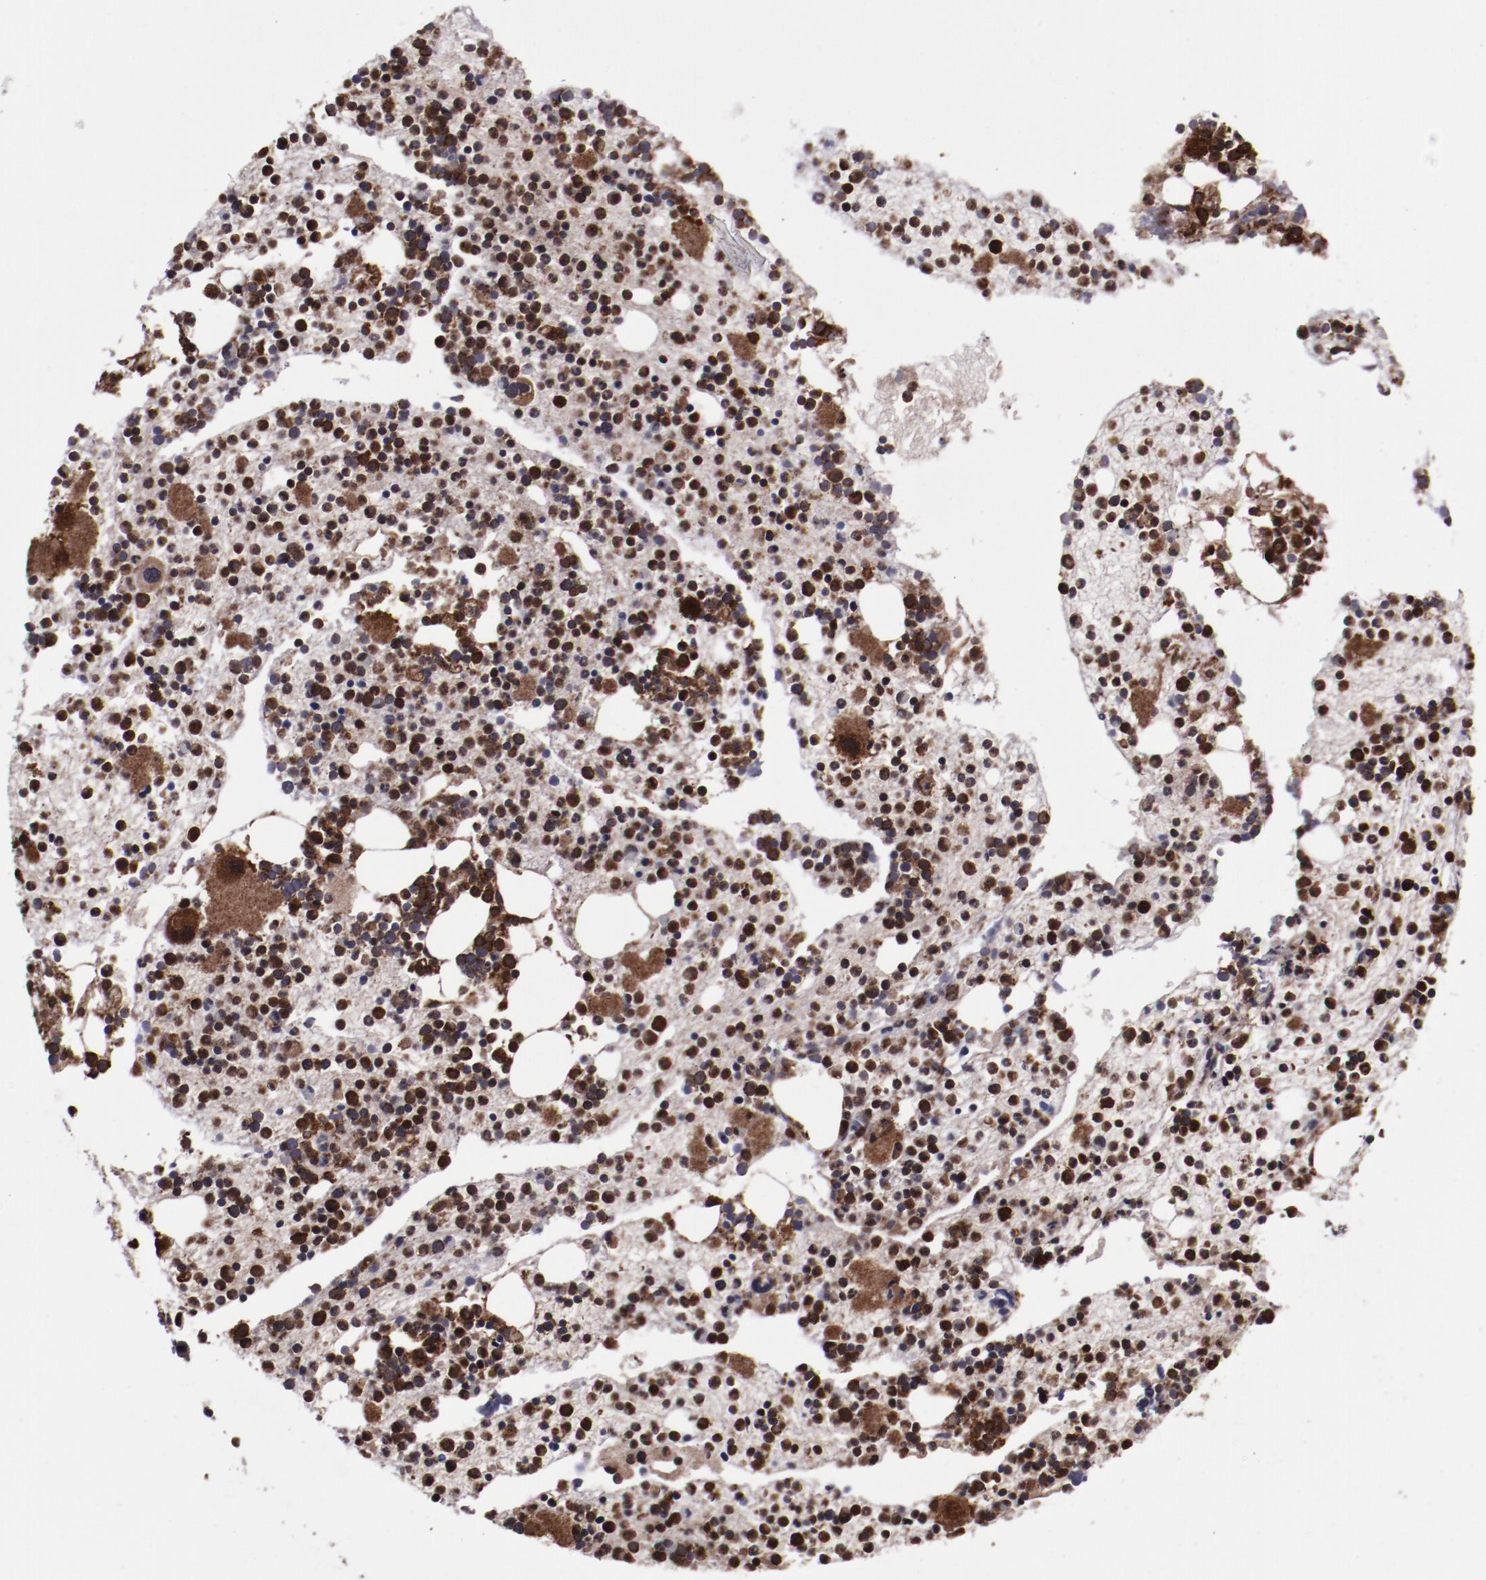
{"staining": {"intensity": "strong", "quantity": ">75%", "location": "cytoplasmic/membranous,nuclear"}, "tissue": "bone marrow", "cell_type": "Hematopoietic cells", "image_type": "normal", "snomed": [{"axis": "morphology", "description": "Normal tissue, NOS"}, {"axis": "topography", "description": "Bone marrow"}], "caption": "An image showing strong cytoplasmic/membranous,nuclear expression in about >75% of hematopoietic cells in benign bone marrow, as visualized by brown immunohistochemical staining.", "gene": "EIF4ENIF1", "patient": {"sex": "male", "age": 15}}